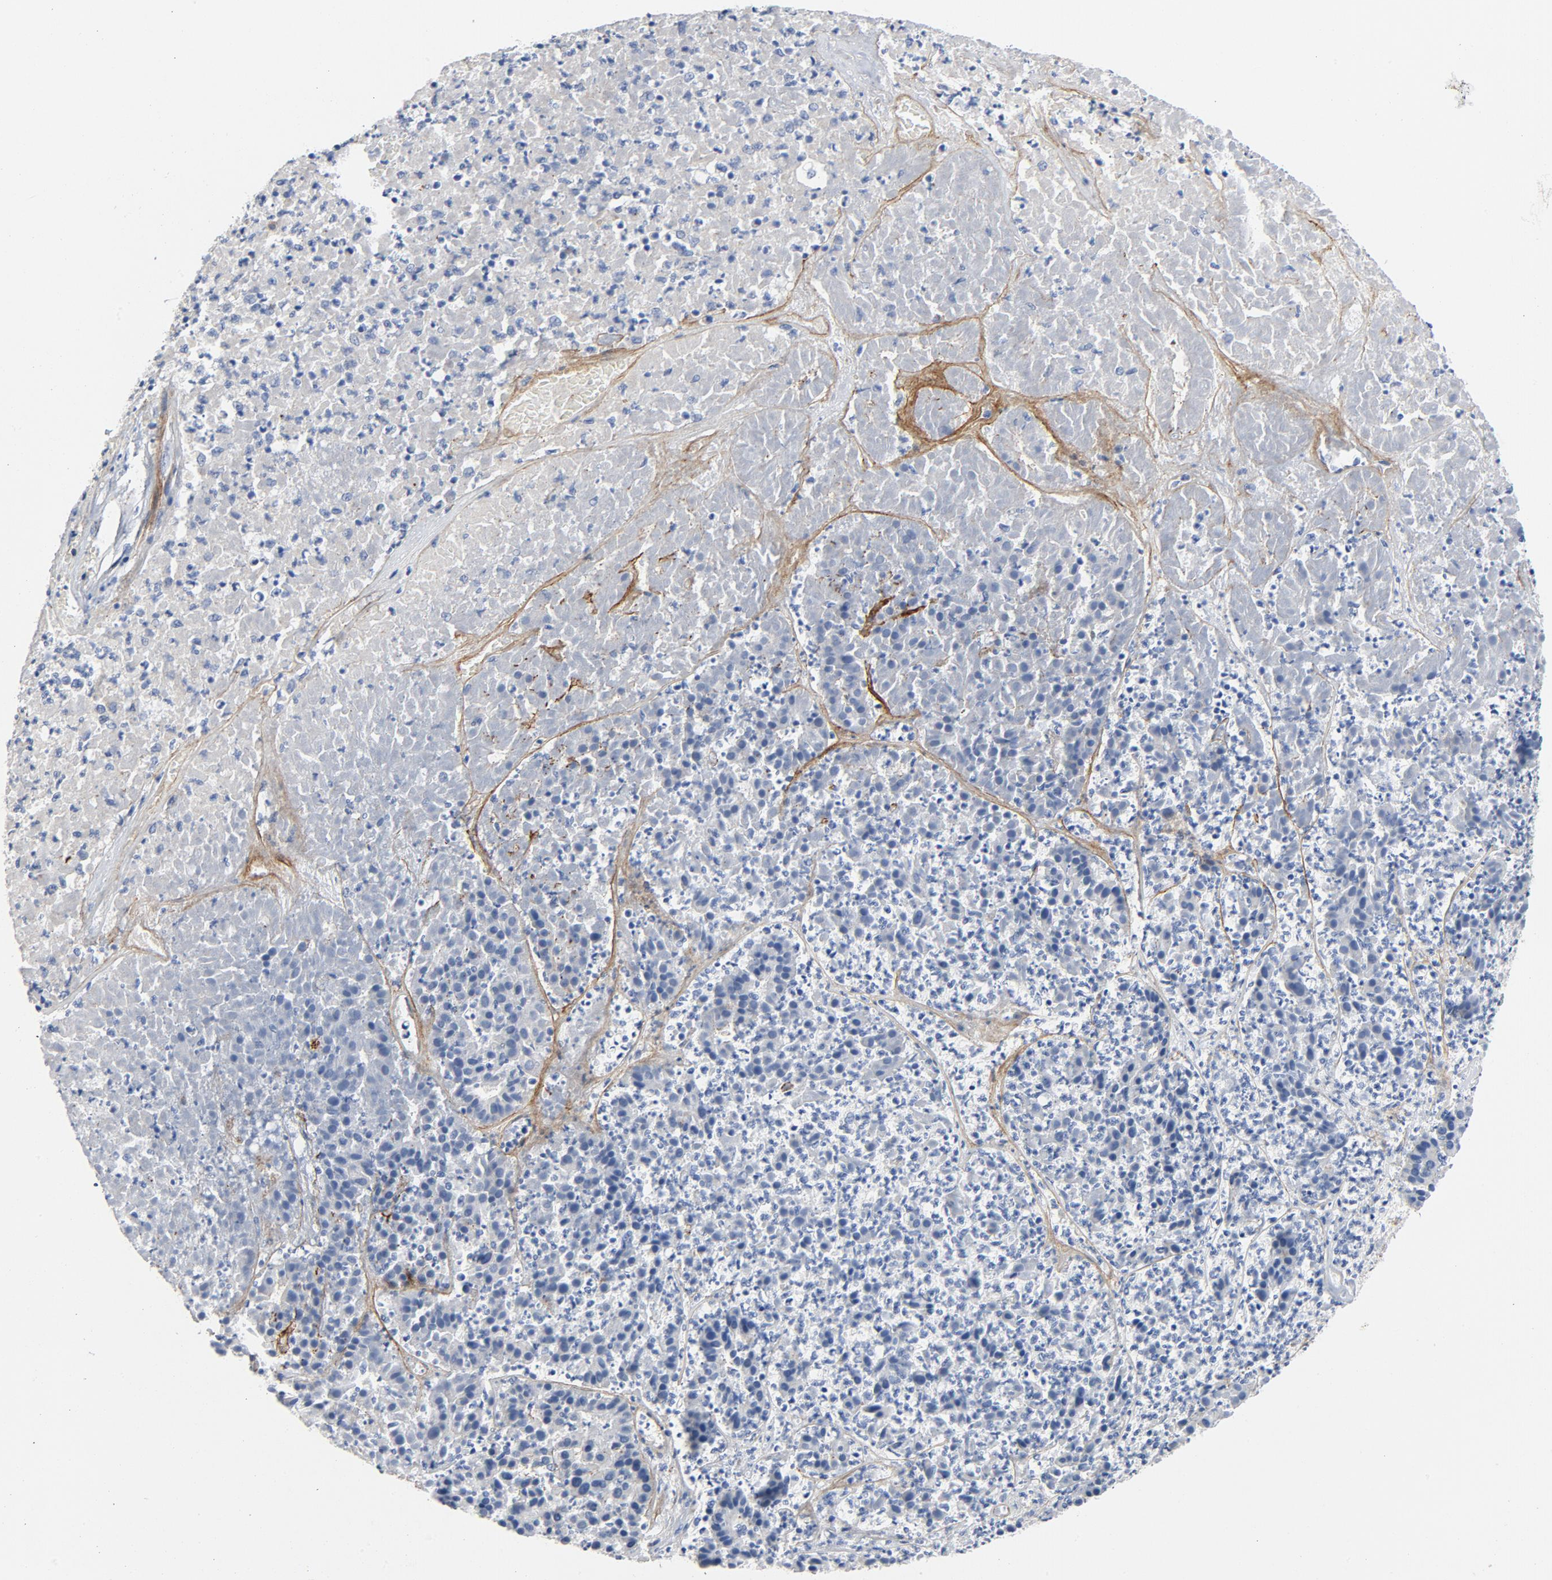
{"staining": {"intensity": "negative", "quantity": "none", "location": "none"}, "tissue": "pancreatic cancer", "cell_type": "Tumor cells", "image_type": "cancer", "snomed": [{"axis": "morphology", "description": "Adenocarcinoma, NOS"}, {"axis": "topography", "description": "Pancreas"}], "caption": "A histopathology image of pancreatic adenocarcinoma stained for a protein demonstrates no brown staining in tumor cells.", "gene": "LAMC1", "patient": {"sex": "male", "age": 50}}